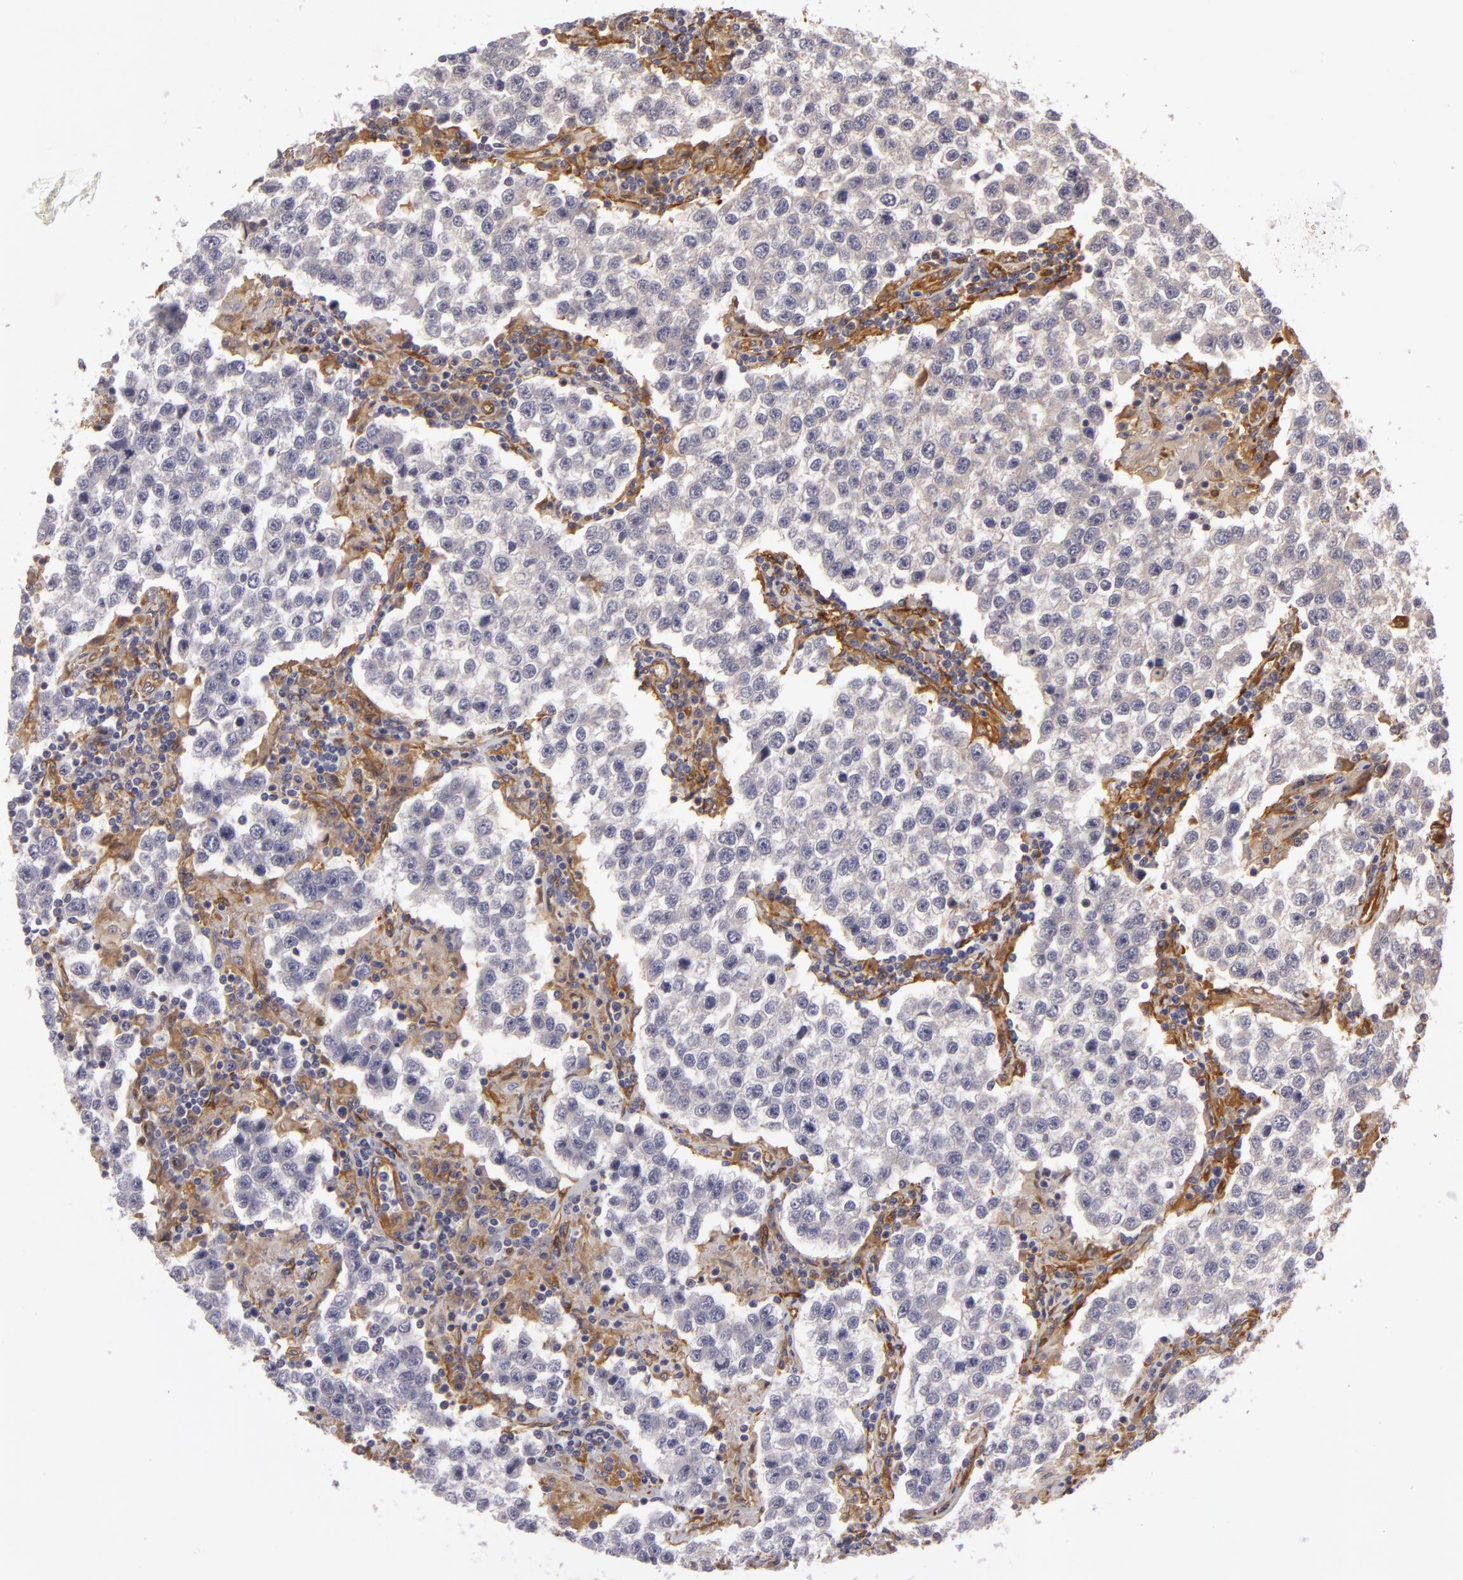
{"staining": {"intensity": "negative", "quantity": "none", "location": "none"}, "tissue": "testis cancer", "cell_type": "Tumor cells", "image_type": "cancer", "snomed": [{"axis": "morphology", "description": "Seminoma, NOS"}, {"axis": "topography", "description": "Testis"}], "caption": "High power microscopy micrograph of an immunohistochemistry (IHC) histopathology image of seminoma (testis), revealing no significant expression in tumor cells. (Stains: DAB immunohistochemistry with hematoxylin counter stain, Microscopy: brightfield microscopy at high magnification).", "gene": "ZNF229", "patient": {"sex": "male", "age": 36}}